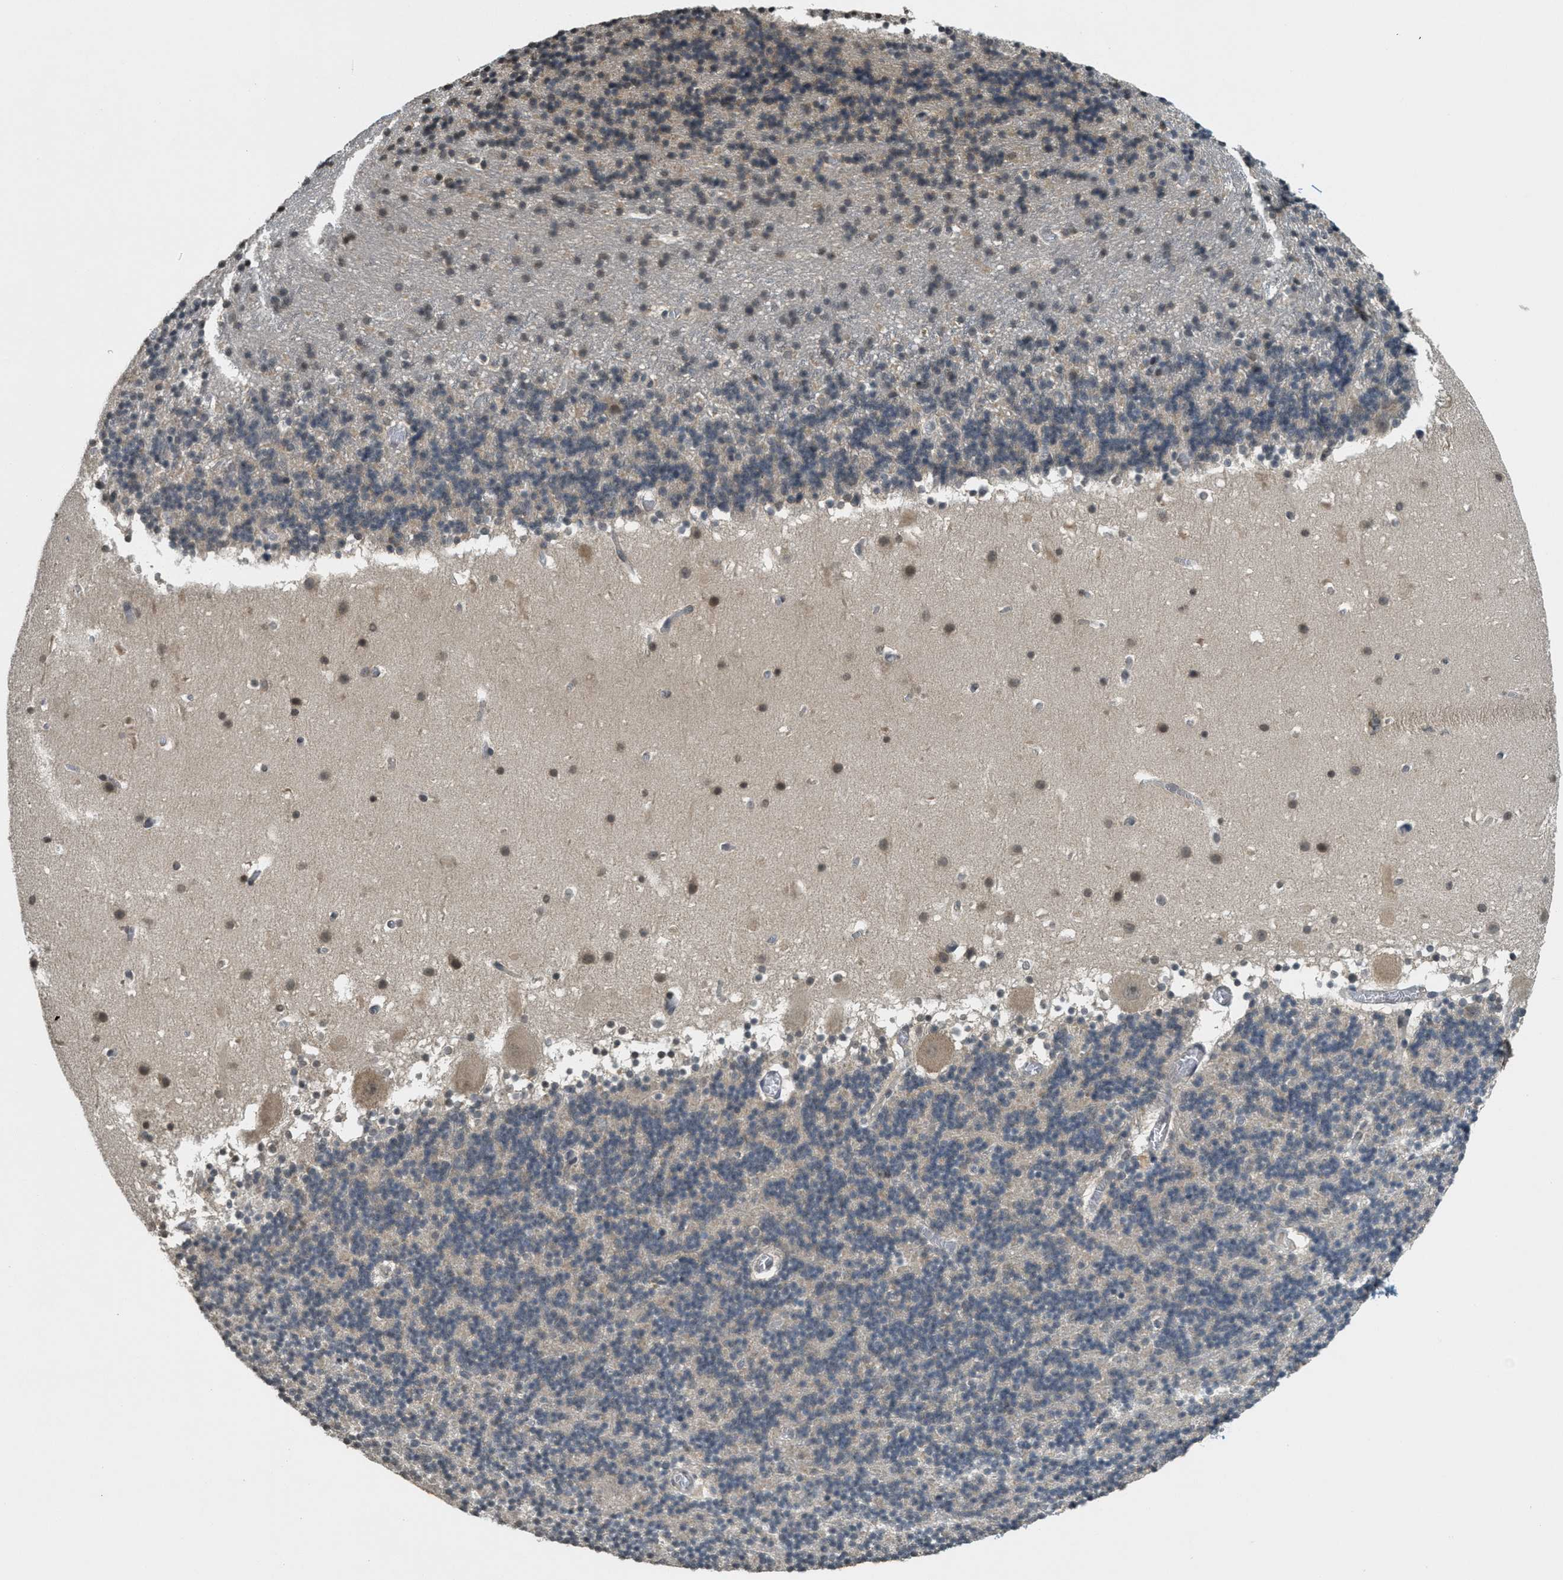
{"staining": {"intensity": "weak", "quantity": "<25%", "location": "nuclear"}, "tissue": "cerebellum", "cell_type": "Cells in granular layer", "image_type": "normal", "snomed": [{"axis": "morphology", "description": "Normal tissue, NOS"}, {"axis": "topography", "description": "Cerebellum"}], "caption": "Immunohistochemistry photomicrograph of unremarkable cerebellum: human cerebellum stained with DAB (3,3'-diaminobenzidine) reveals no significant protein expression in cells in granular layer.", "gene": "DNAJB1", "patient": {"sex": "male", "age": 45}}